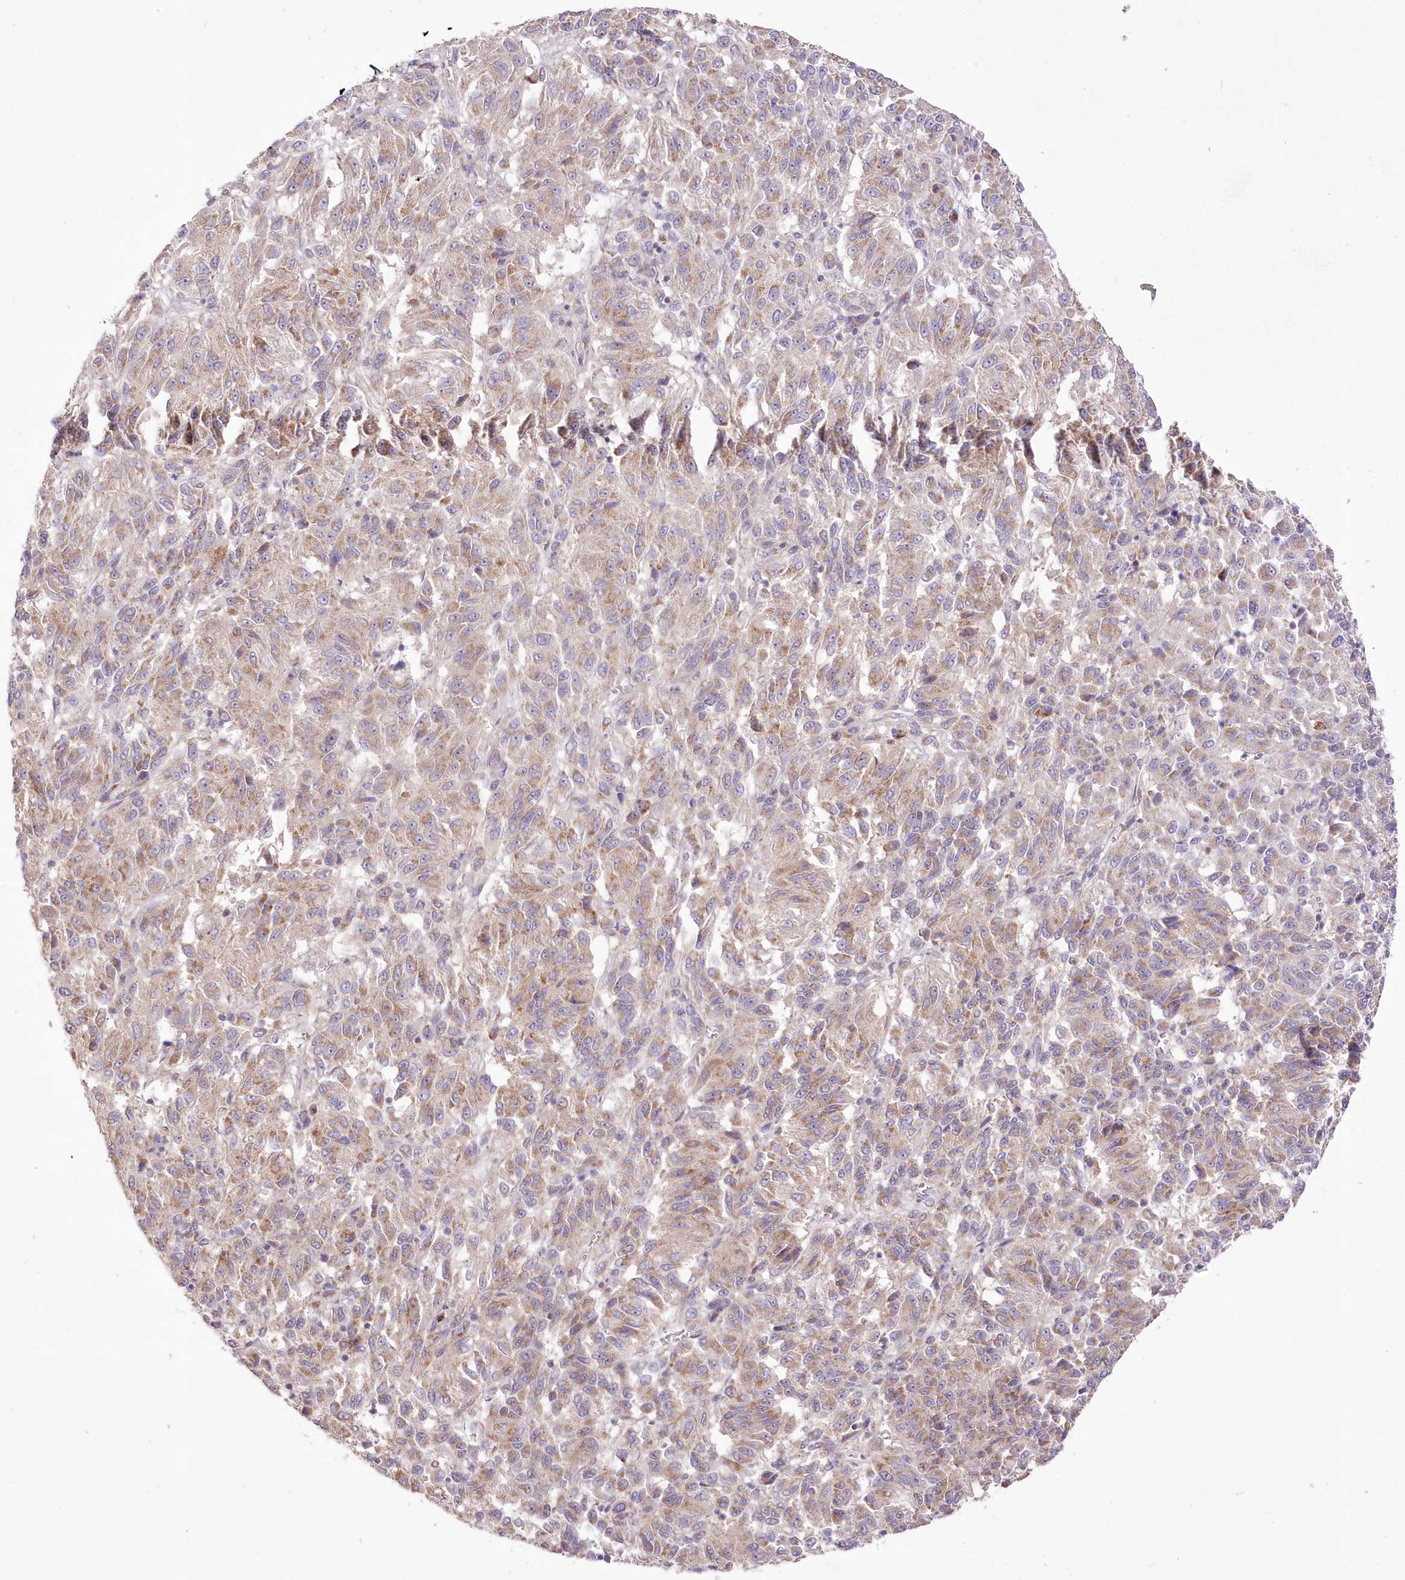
{"staining": {"intensity": "weak", "quantity": ">75%", "location": "cytoplasmic/membranous"}, "tissue": "melanoma", "cell_type": "Tumor cells", "image_type": "cancer", "snomed": [{"axis": "morphology", "description": "Malignant melanoma, Metastatic site"}, {"axis": "topography", "description": "Lung"}], "caption": "About >75% of tumor cells in human malignant melanoma (metastatic site) display weak cytoplasmic/membranous protein expression as visualized by brown immunohistochemical staining.", "gene": "FAM241B", "patient": {"sex": "male", "age": 64}}